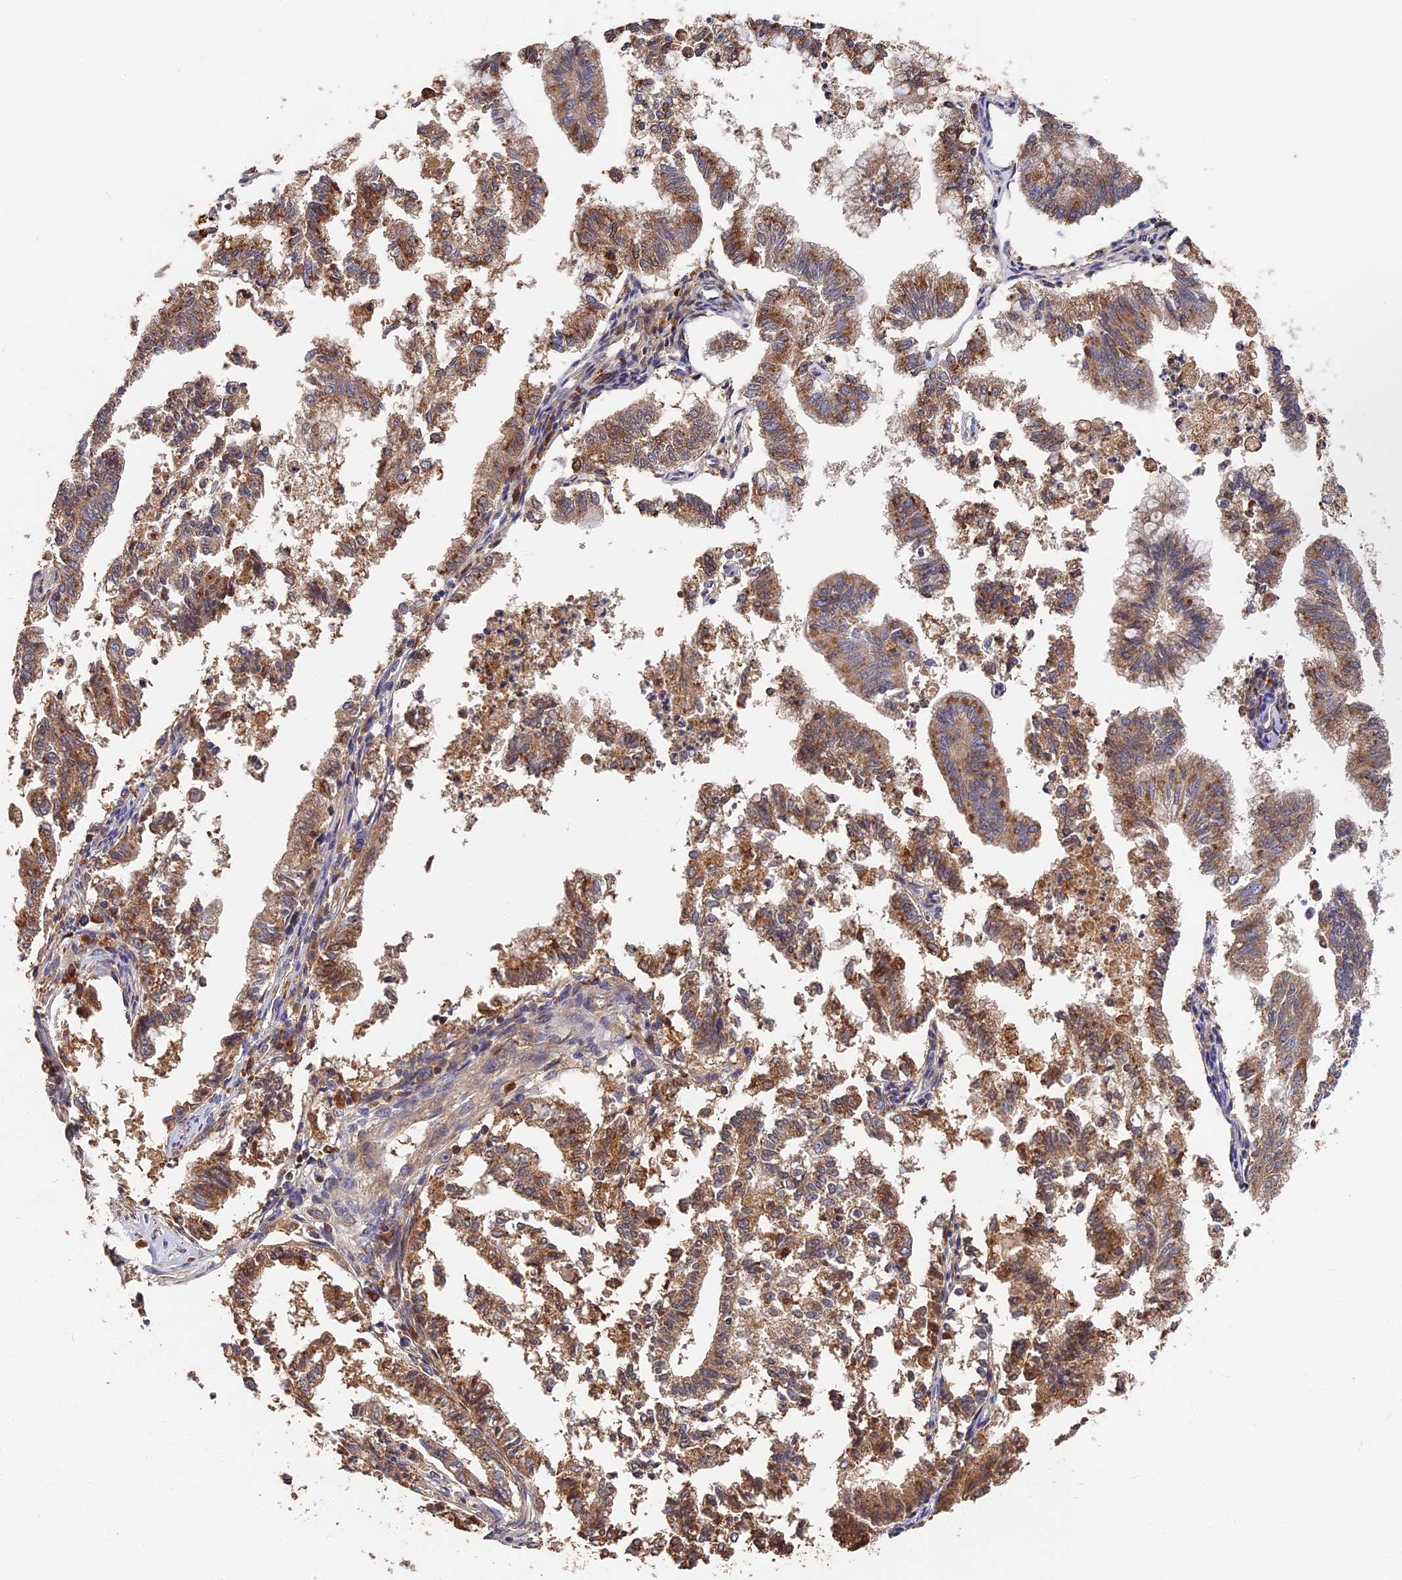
{"staining": {"intensity": "moderate", "quantity": ">75%", "location": "cytoplasmic/membranous"}, "tissue": "endometrial cancer", "cell_type": "Tumor cells", "image_type": "cancer", "snomed": [{"axis": "morphology", "description": "Necrosis, NOS"}, {"axis": "morphology", "description": "Adenocarcinoma, NOS"}, {"axis": "topography", "description": "Endometrium"}], "caption": "Tumor cells display moderate cytoplasmic/membranous expression in about >75% of cells in adenocarcinoma (endometrial).", "gene": "DHRS11", "patient": {"sex": "female", "age": 79}}